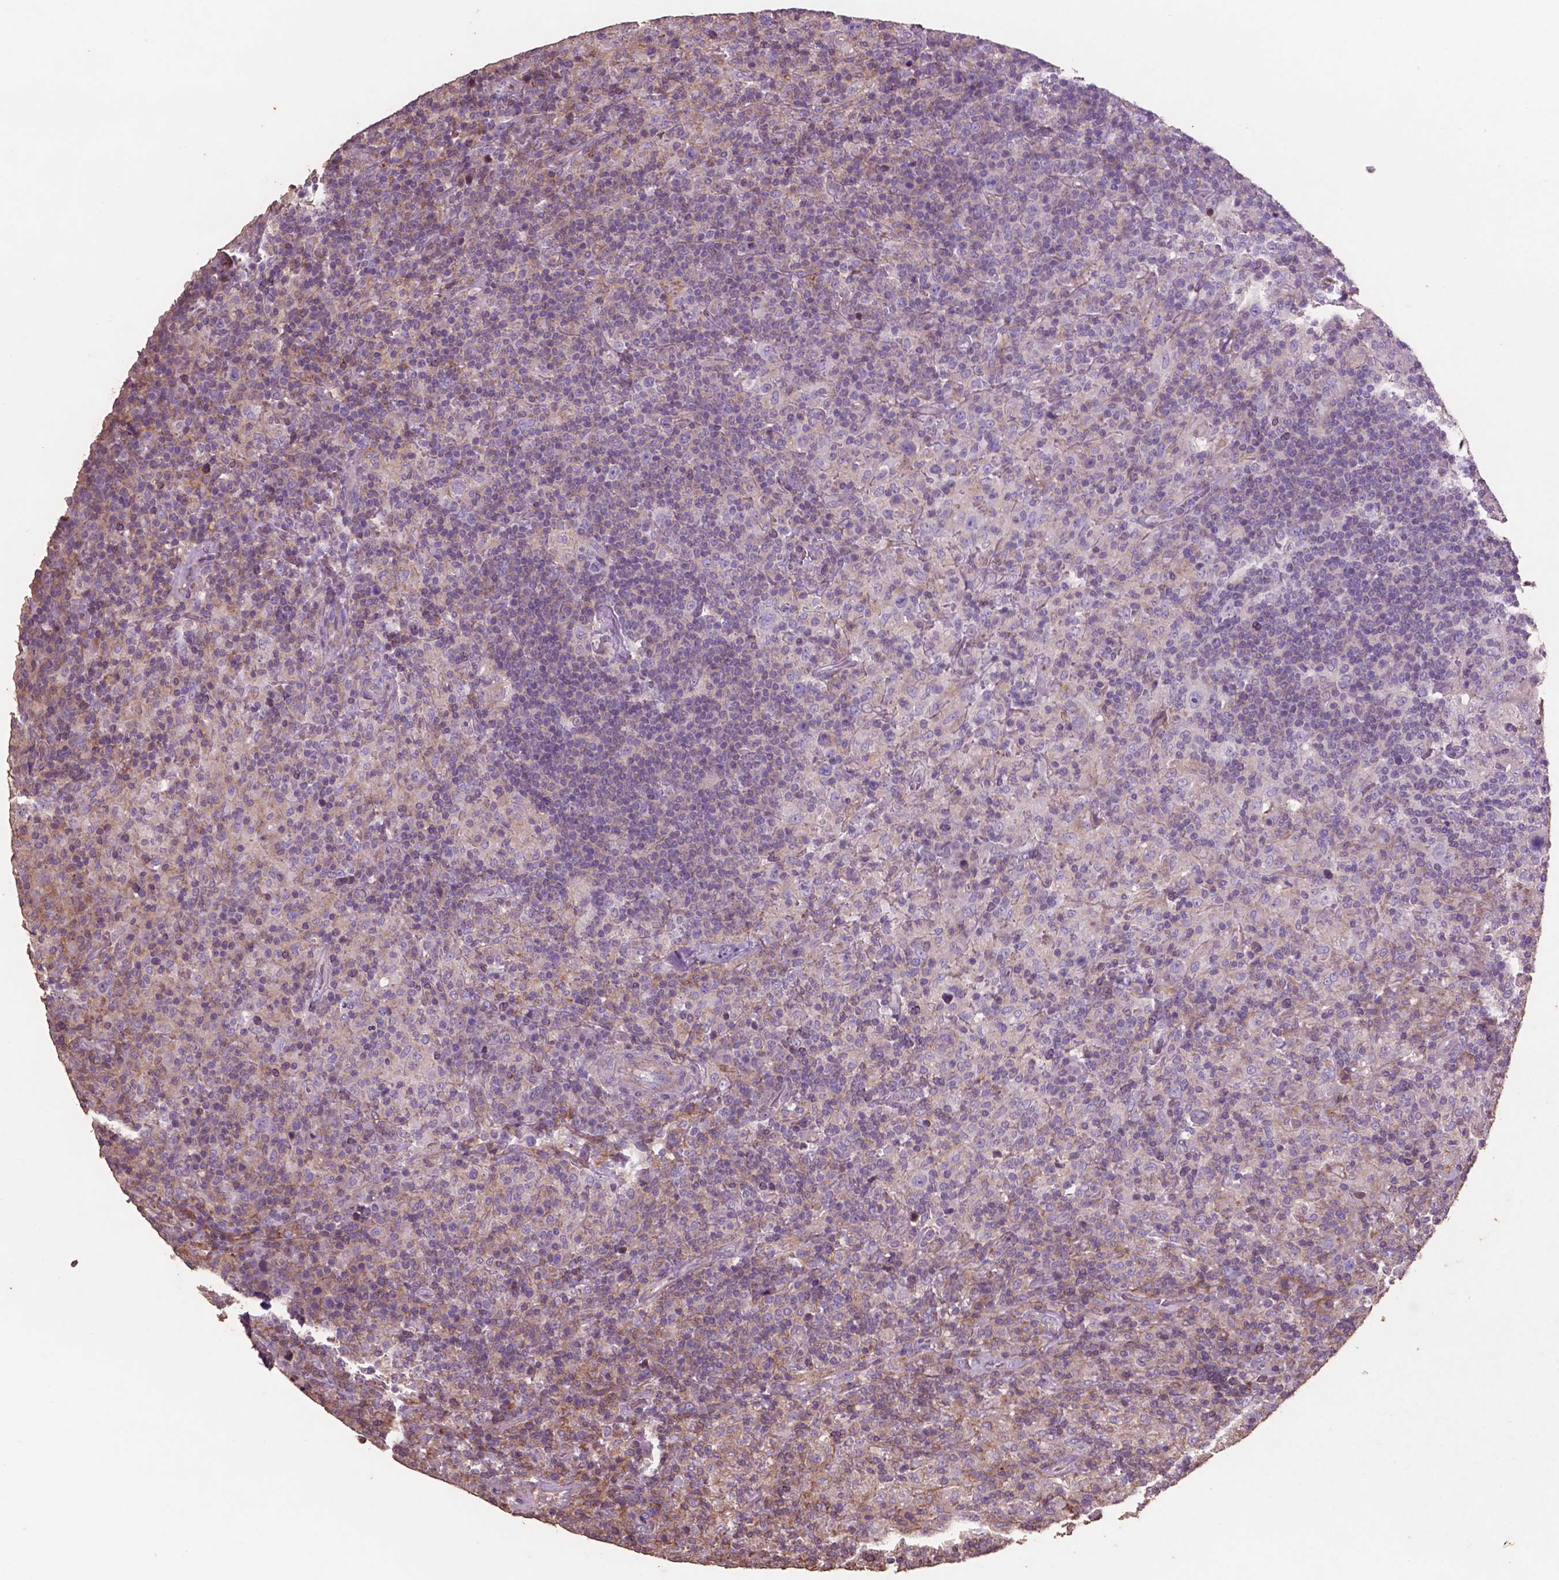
{"staining": {"intensity": "negative", "quantity": "none", "location": "none"}, "tissue": "lymphoma", "cell_type": "Tumor cells", "image_type": "cancer", "snomed": [{"axis": "morphology", "description": "Hodgkin's disease, NOS"}, {"axis": "topography", "description": "Lymph node"}], "caption": "Tumor cells are negative for brown protein staining in Hodgkin's disease. Brightfield microscopy of immunohistochemistry (IHC) stained with DAB (3,3'-diaminobenzidine) (brown) and hematoxylin (blue), captured at high magnification.", "gene": "COMMD4", "patient": {"sex": "male", "age": 70}}